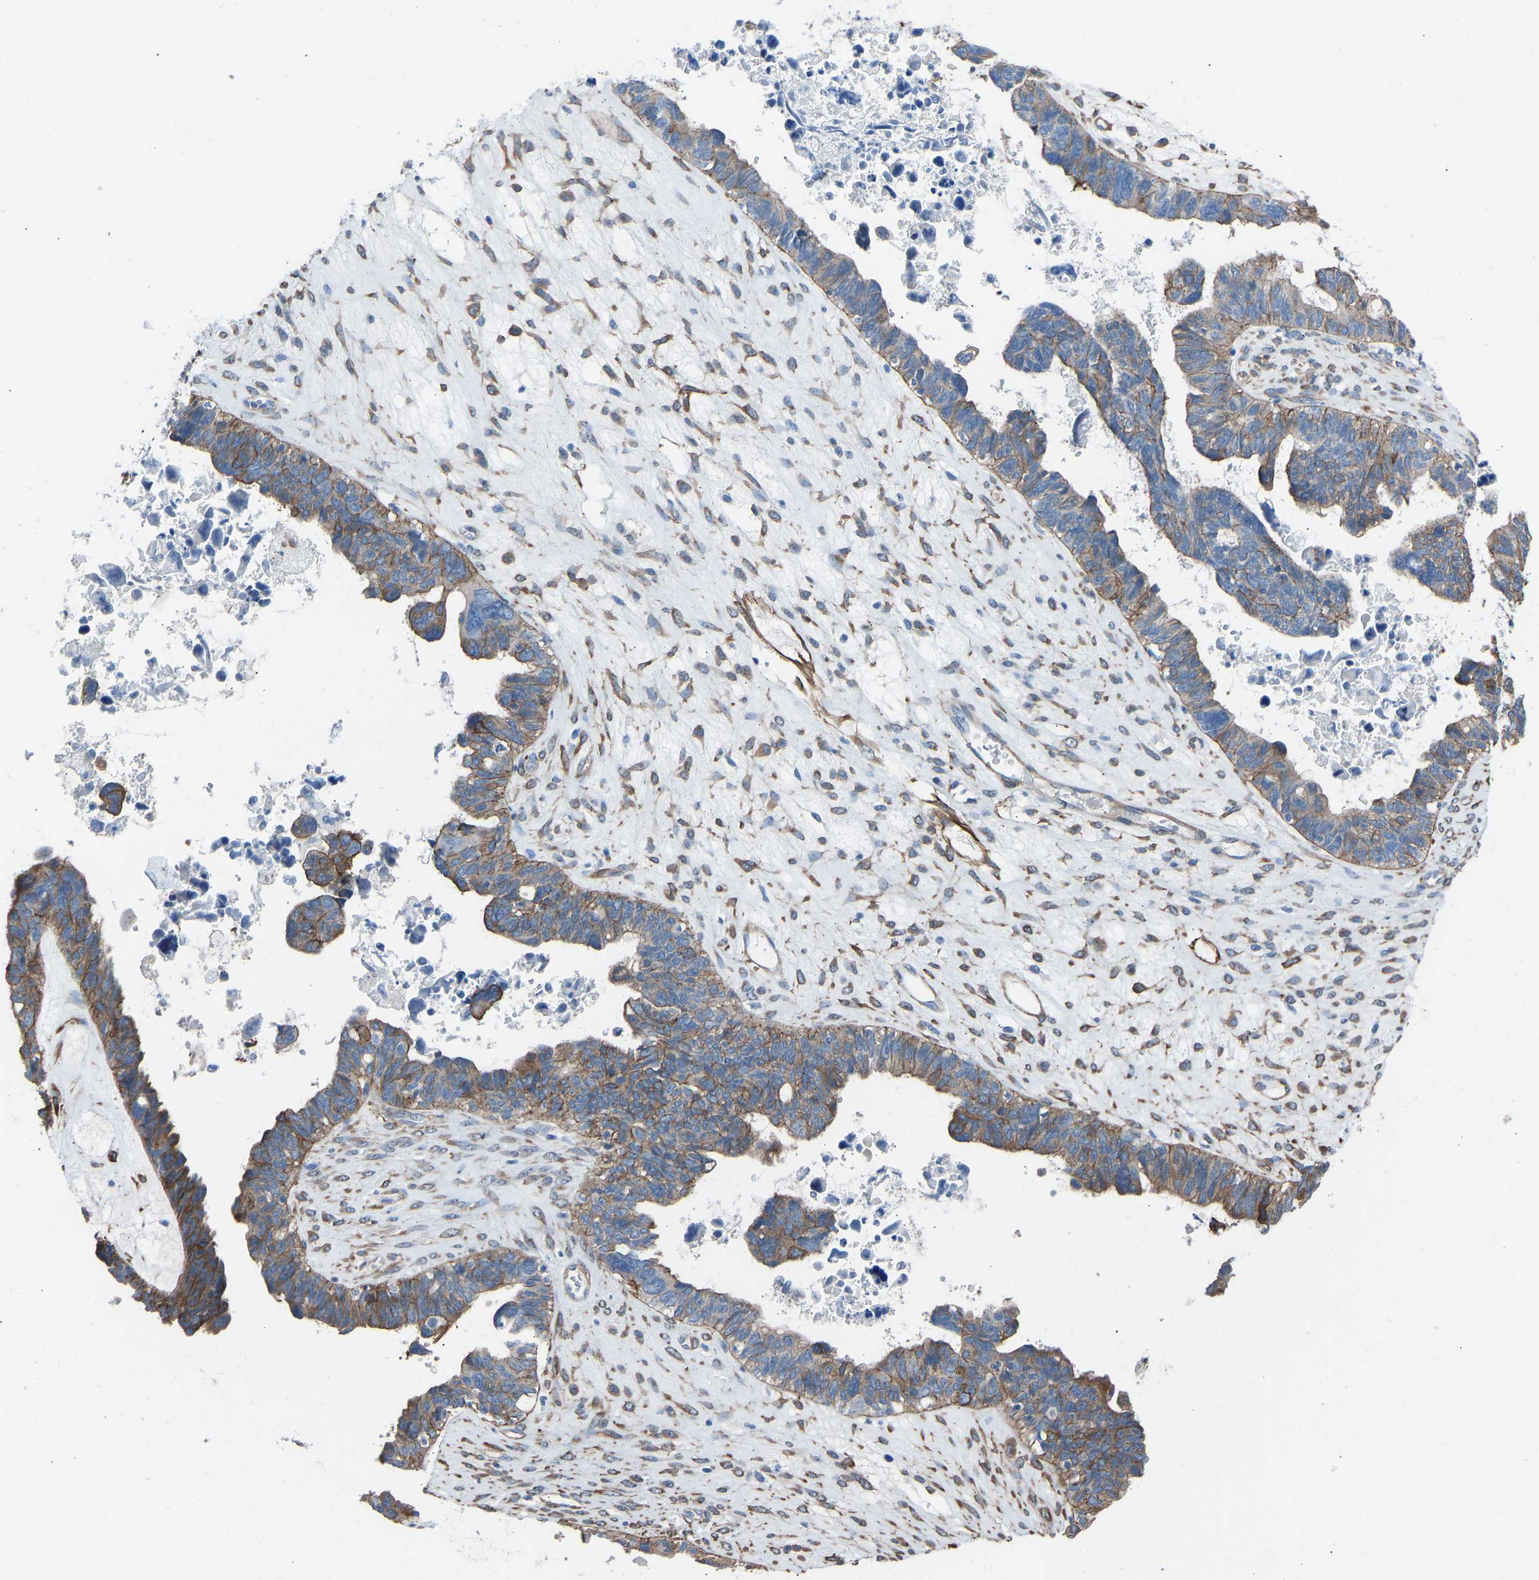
{"staining": {"intensity": "moderate", "quantity": ">75%", "location": "cytoplasmic/membranous"}, "tissue": "ovarian cancer", "cell_type": "Tumor cells", "image_type": "cancer", "snomed": [{"axis": "morphology", "description": "Cystadenocarcinoma, serous, NOS"}, {"axis": "topography", "description": "Ovary"}], "caption": "A high-resolution photomicrograph shows immunohistochemistry (IHC) staining of serous cystadenocarcinoma (ovarian), which exhibits moderate cytoplasmic/membranous positivity in about >75% of tumor cells.", "gene": "MYH10", "patient": {"sex": "female", "age": 79}}